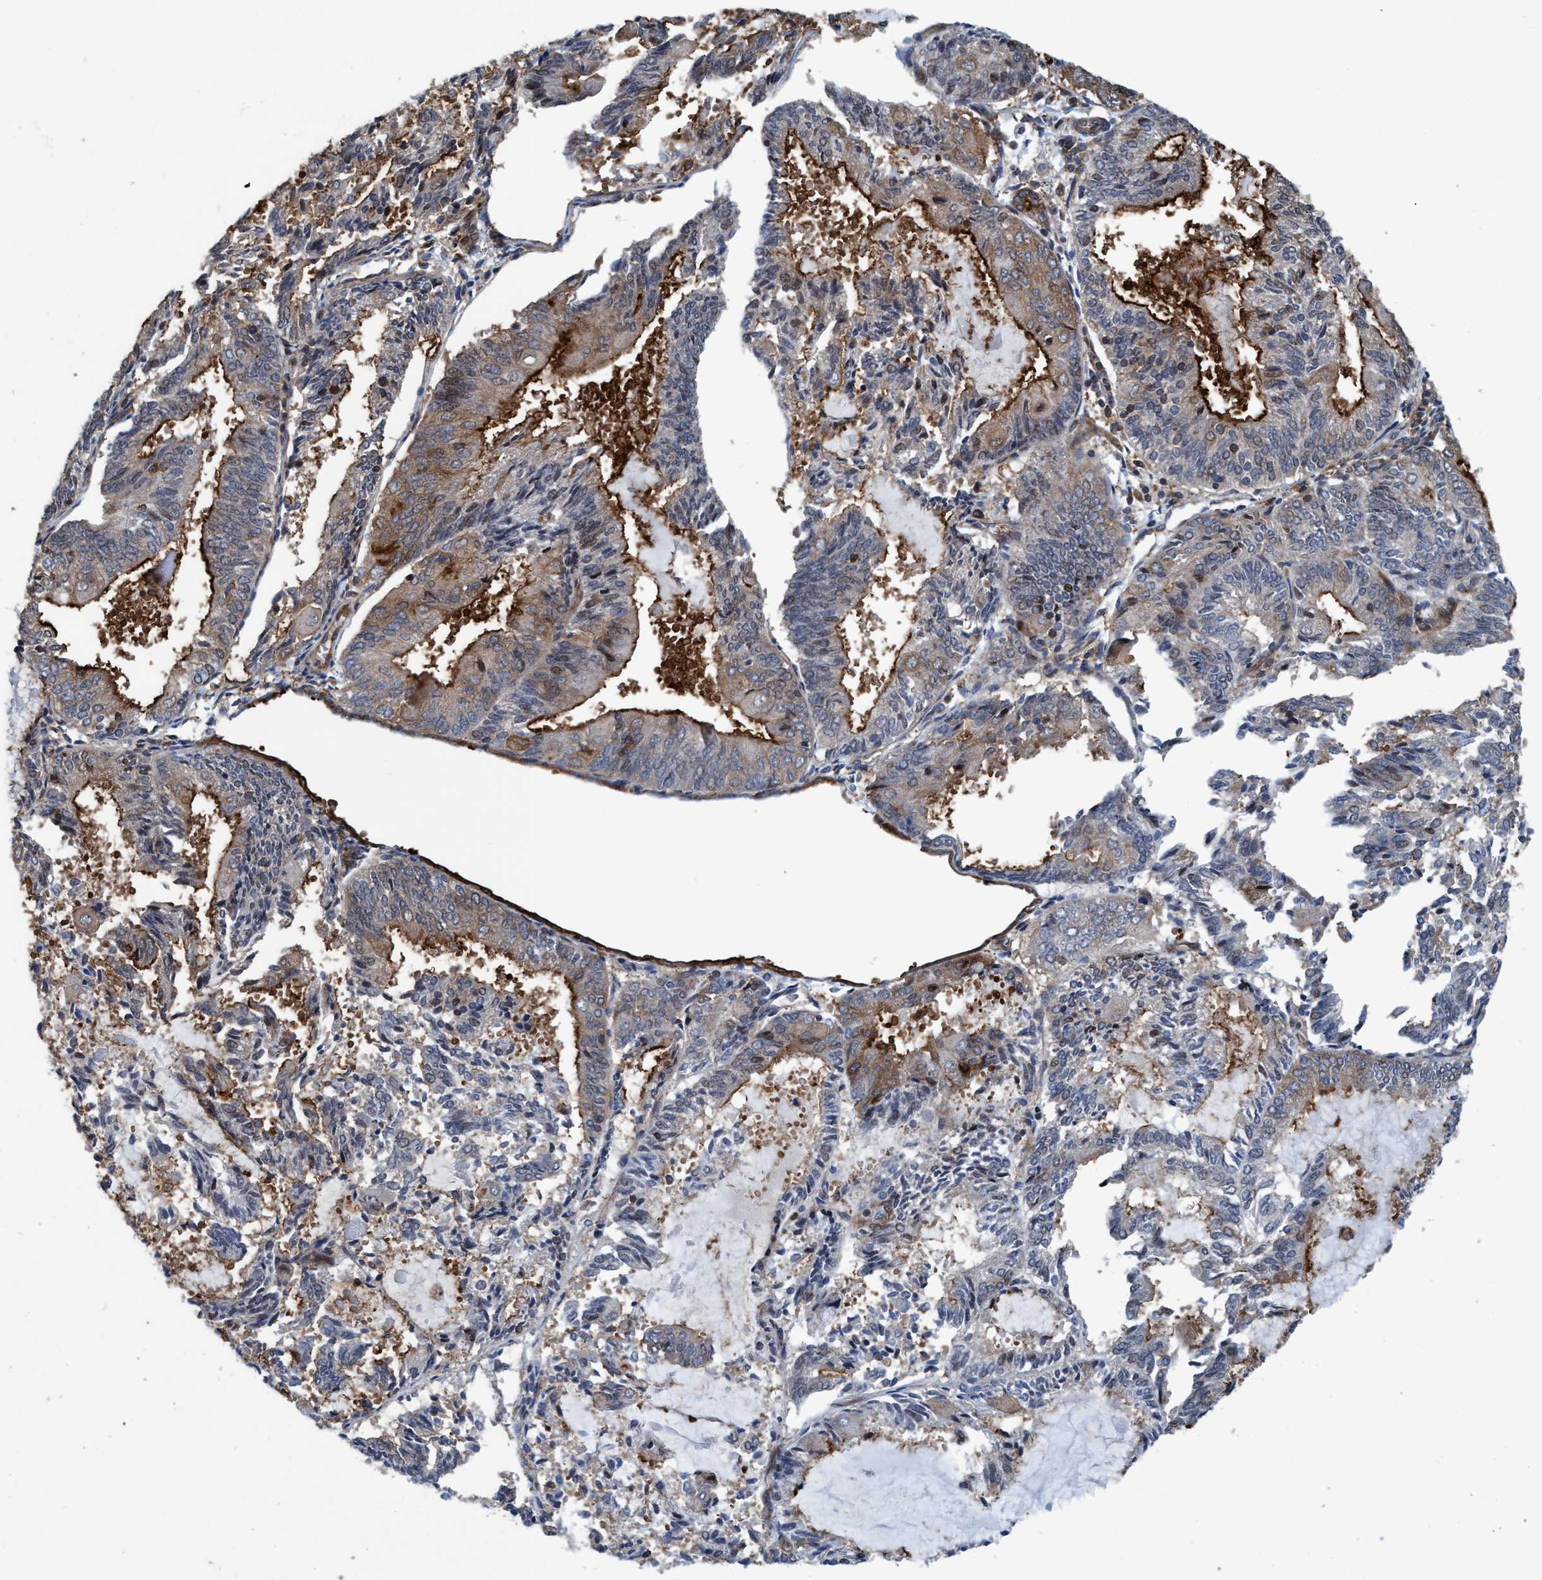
{"staining": {"intensity": "strong", "quantity": "25%-75%", "location": "cytoplasmic/membranous,nuclear"}, "tissue": "endometrial cancer", "cell_type": "Tumor cells", "image_type": "cancer", "snomed": [{"axis": "morphology", "description": "Adenocarcinoma, NOS"}, {"axis": "topography", "description": "Endometrium"}], "caption": "DAB immunohistochemical staining of human endometrial adenocarcinoma demonstrates strong cytoplasmic/membranous and nuclear protein expression in approximately 25%-75% of tumor cells.", "gene": "NMT1", "patient": {"sex": "female", "age": 81}}